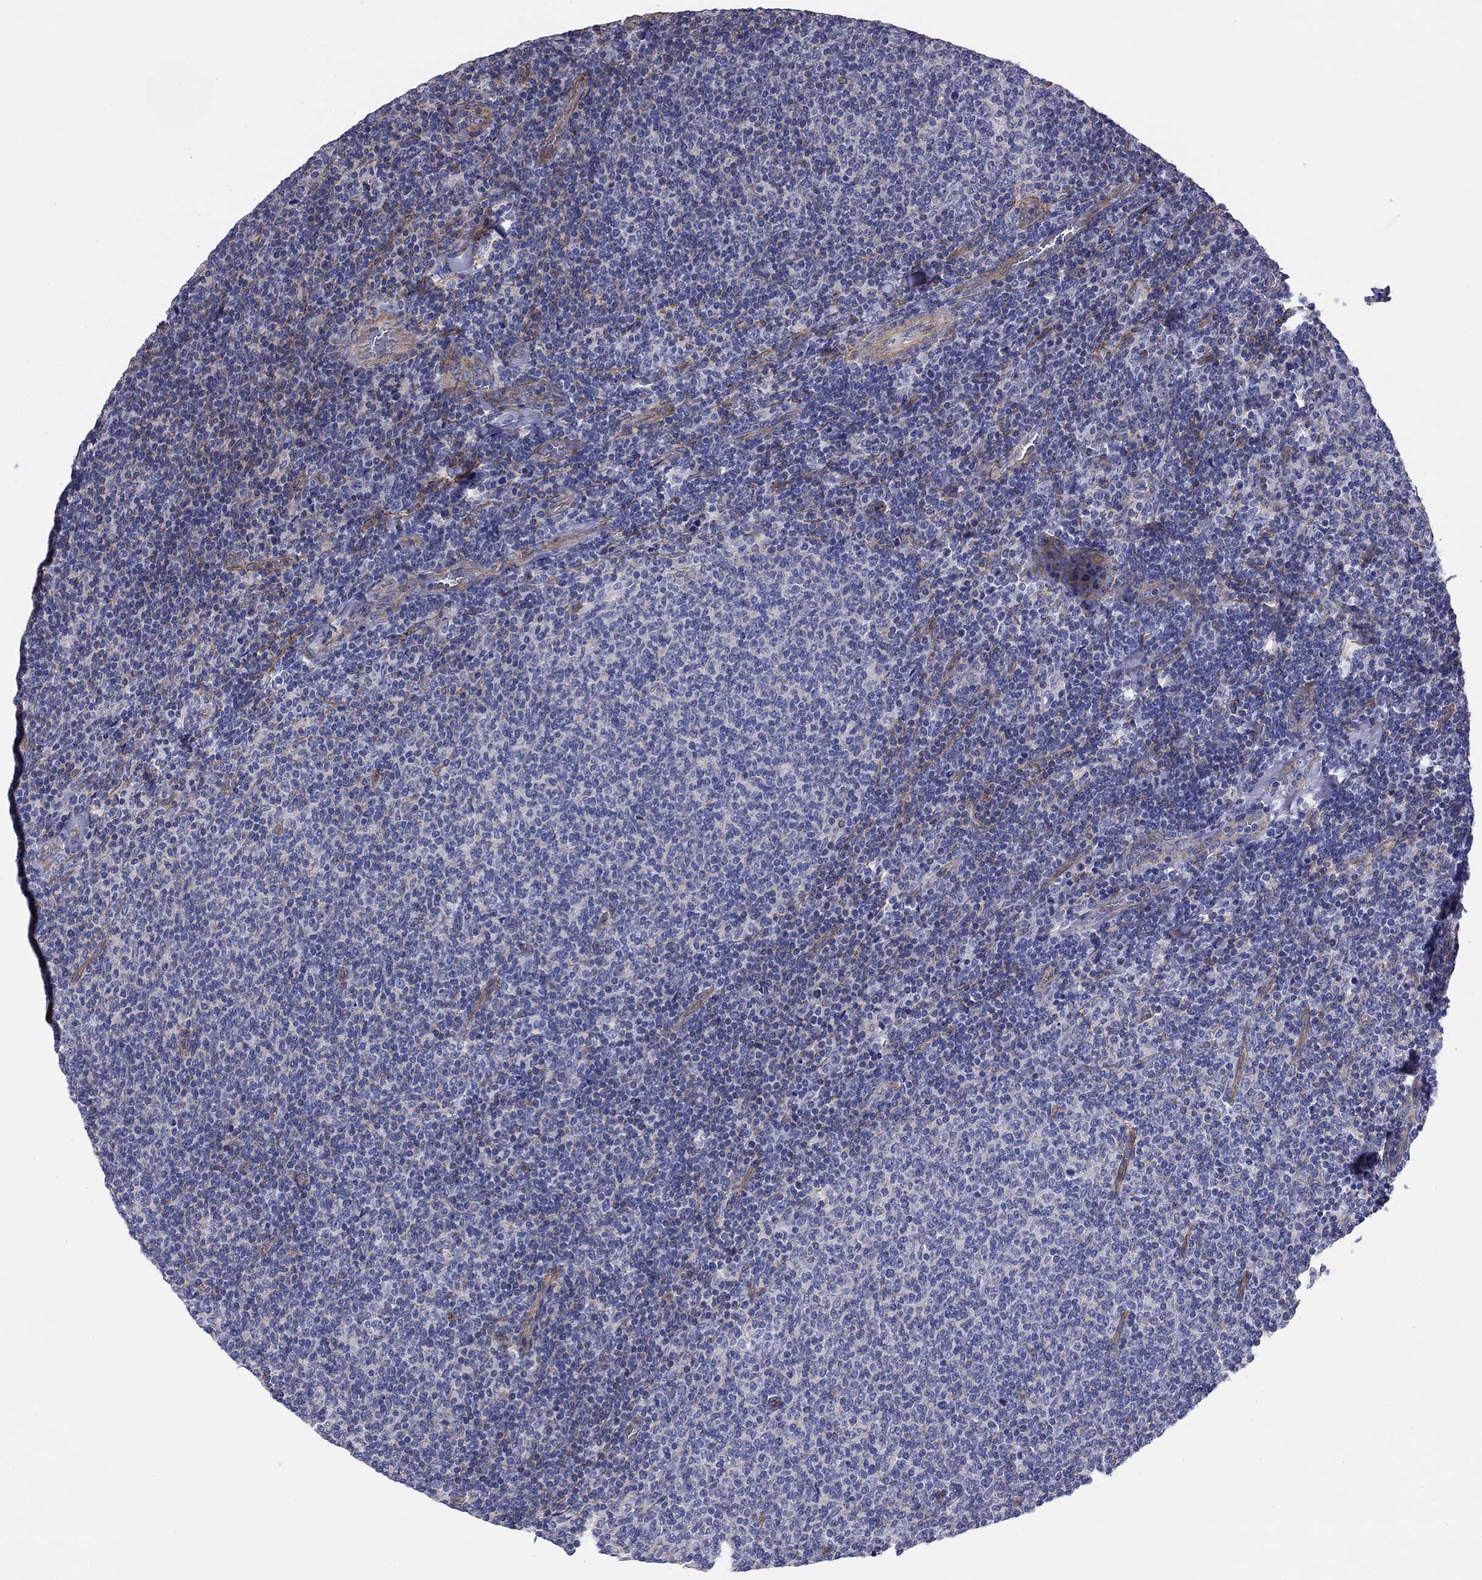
{"staining": {"intensity": "negative", "quantity": "none", "location": "none"}, "tissue": "lymphoma", "cell_type": "Tumor cells", "image_type": "cancer", "snomed": [{"axis": "morphology", "description": "Malignant lymphoma, non-Hodgkin's type, Low grade"}, {"axis": "topography", "description": "Lymph node"}], "caption": "Immunohistochemical staining of lymphoma exhibits no significant positivity in tumor cells. (DAB (3,3'-diaminobenzidine) IHC visualized using brightfield microscopy, high magnification).", "gene": "TCHH", "patient": {"sex": "male", "age": 52}}